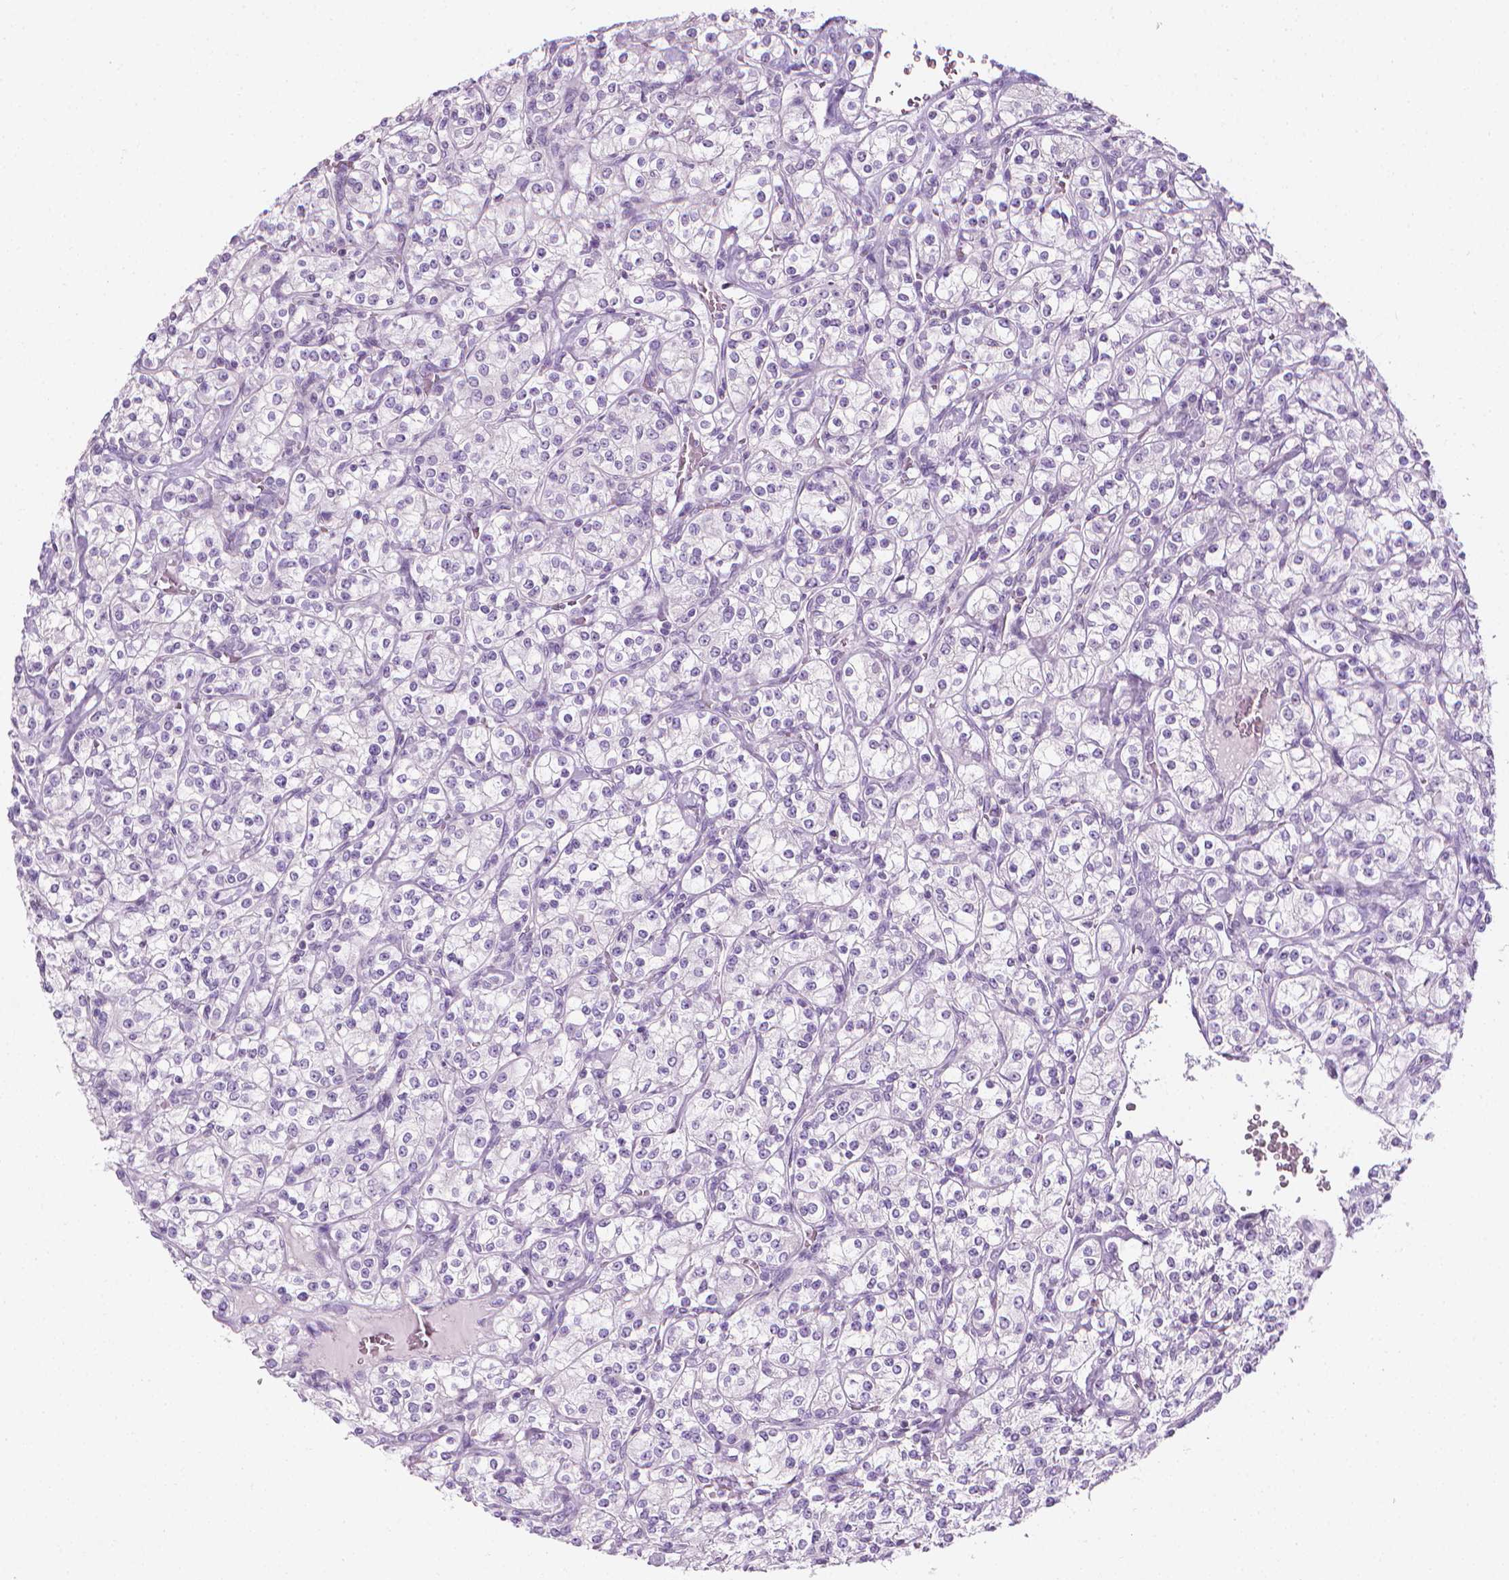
{"staining": {"intensity": "negative", "quantity": "none", "location": "none"}, "tissue": "renal cancer", "cell_type": "Tumor cells", "image_type": "cancer", "snomed": [{"axis": "morphology", "description": "Adenocarcinoma, NOS"}, {"axis": "topography", "description": "Kidney"}], "caption": "Immunohistochemistry (IHC) of renal adenocarcinoma exhibits no expression in tumor cells. The staining was performed using DAB (3,3'-diaminobenzidine) to visualize the protein expression in brown, while the nuclei were stained in blue with hematoxylin (Magnification: 20x).", "gene": "DCAF8L1", "patient": {"sex": "male", "age": 77}}